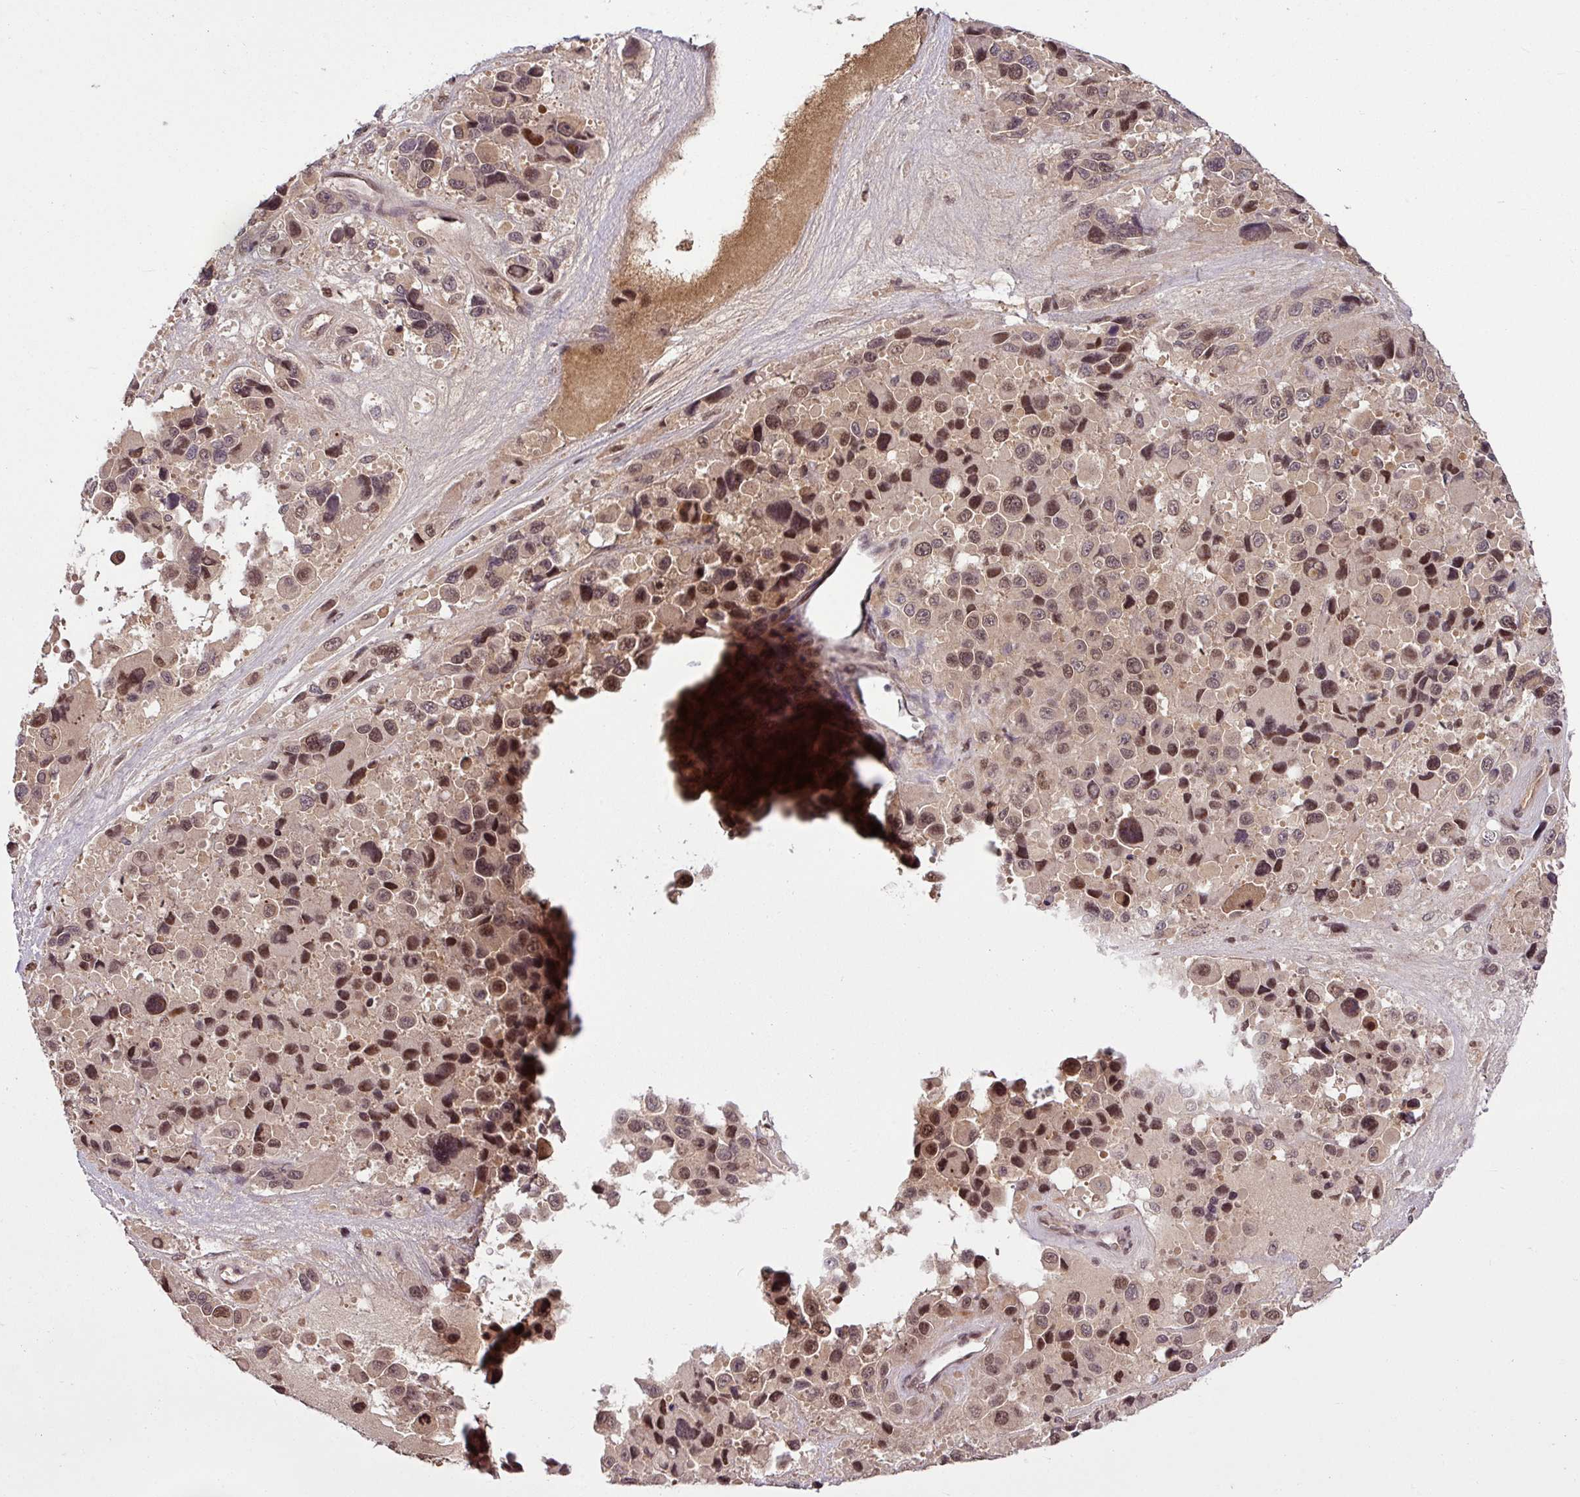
{"staining": {"intensity": "moderate", "quantity": ">75%", "location": "cytoplasmic/membranous,nuclear"}, "tissue": "melanoma", "cell_type": "Tumor cells", "image_type": "cancer", "snomed": [{"axis": "morphology", "description": "Malignant melanoma, Metastatic site"}, {"axis": "topography", "description": "Lymph node"}], "caption": "Immunohistochemistry (DAB) staining of human malignant melanoma (metastatic site) shows moderate cytoplasmic/membranous and nuclear protein positivity in about >75% of tumor cells.", "gene": "ITPKC", "patient": {"sex": "female", "age": 65}}